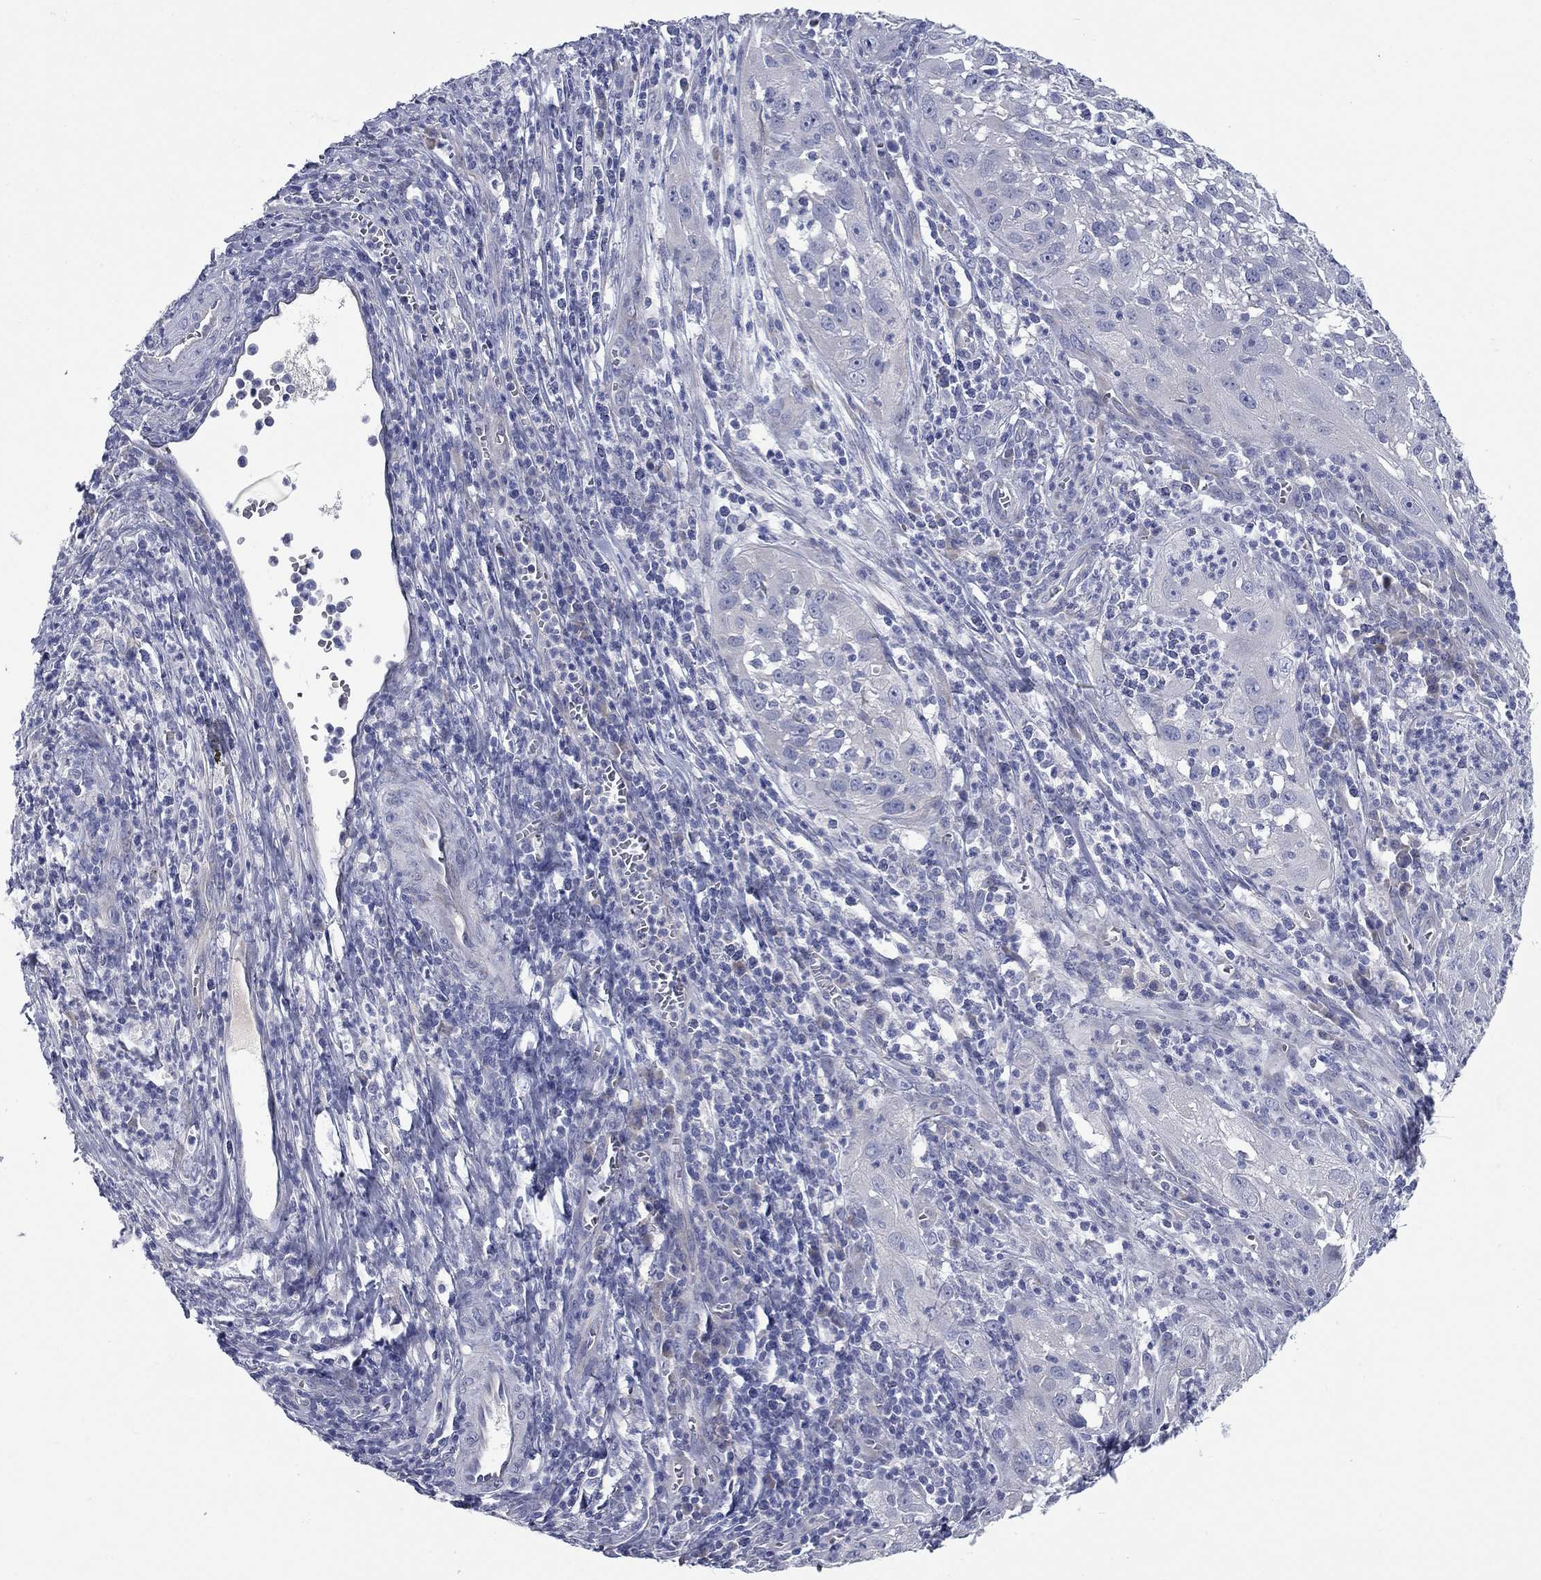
{"staining": {"intensity": "negative", "quantity": "none", "location": "none"}, "tissue": "cervical cancer", "cell_type": "Tumor cells", "image_type": "cancer", "snomed": [{"axis": "morphology", "description": "Squamous cell carcinoma, NOS"}, {"axis": "topography", "description": "Cervix"}], "caption": "Immunohistochemistry (IHC) of squamous cell carcinoma (cervical) shows no expression in tumor cells.", "gene": "UNC119B", "patient": {"sex": "female", "age": 32}}